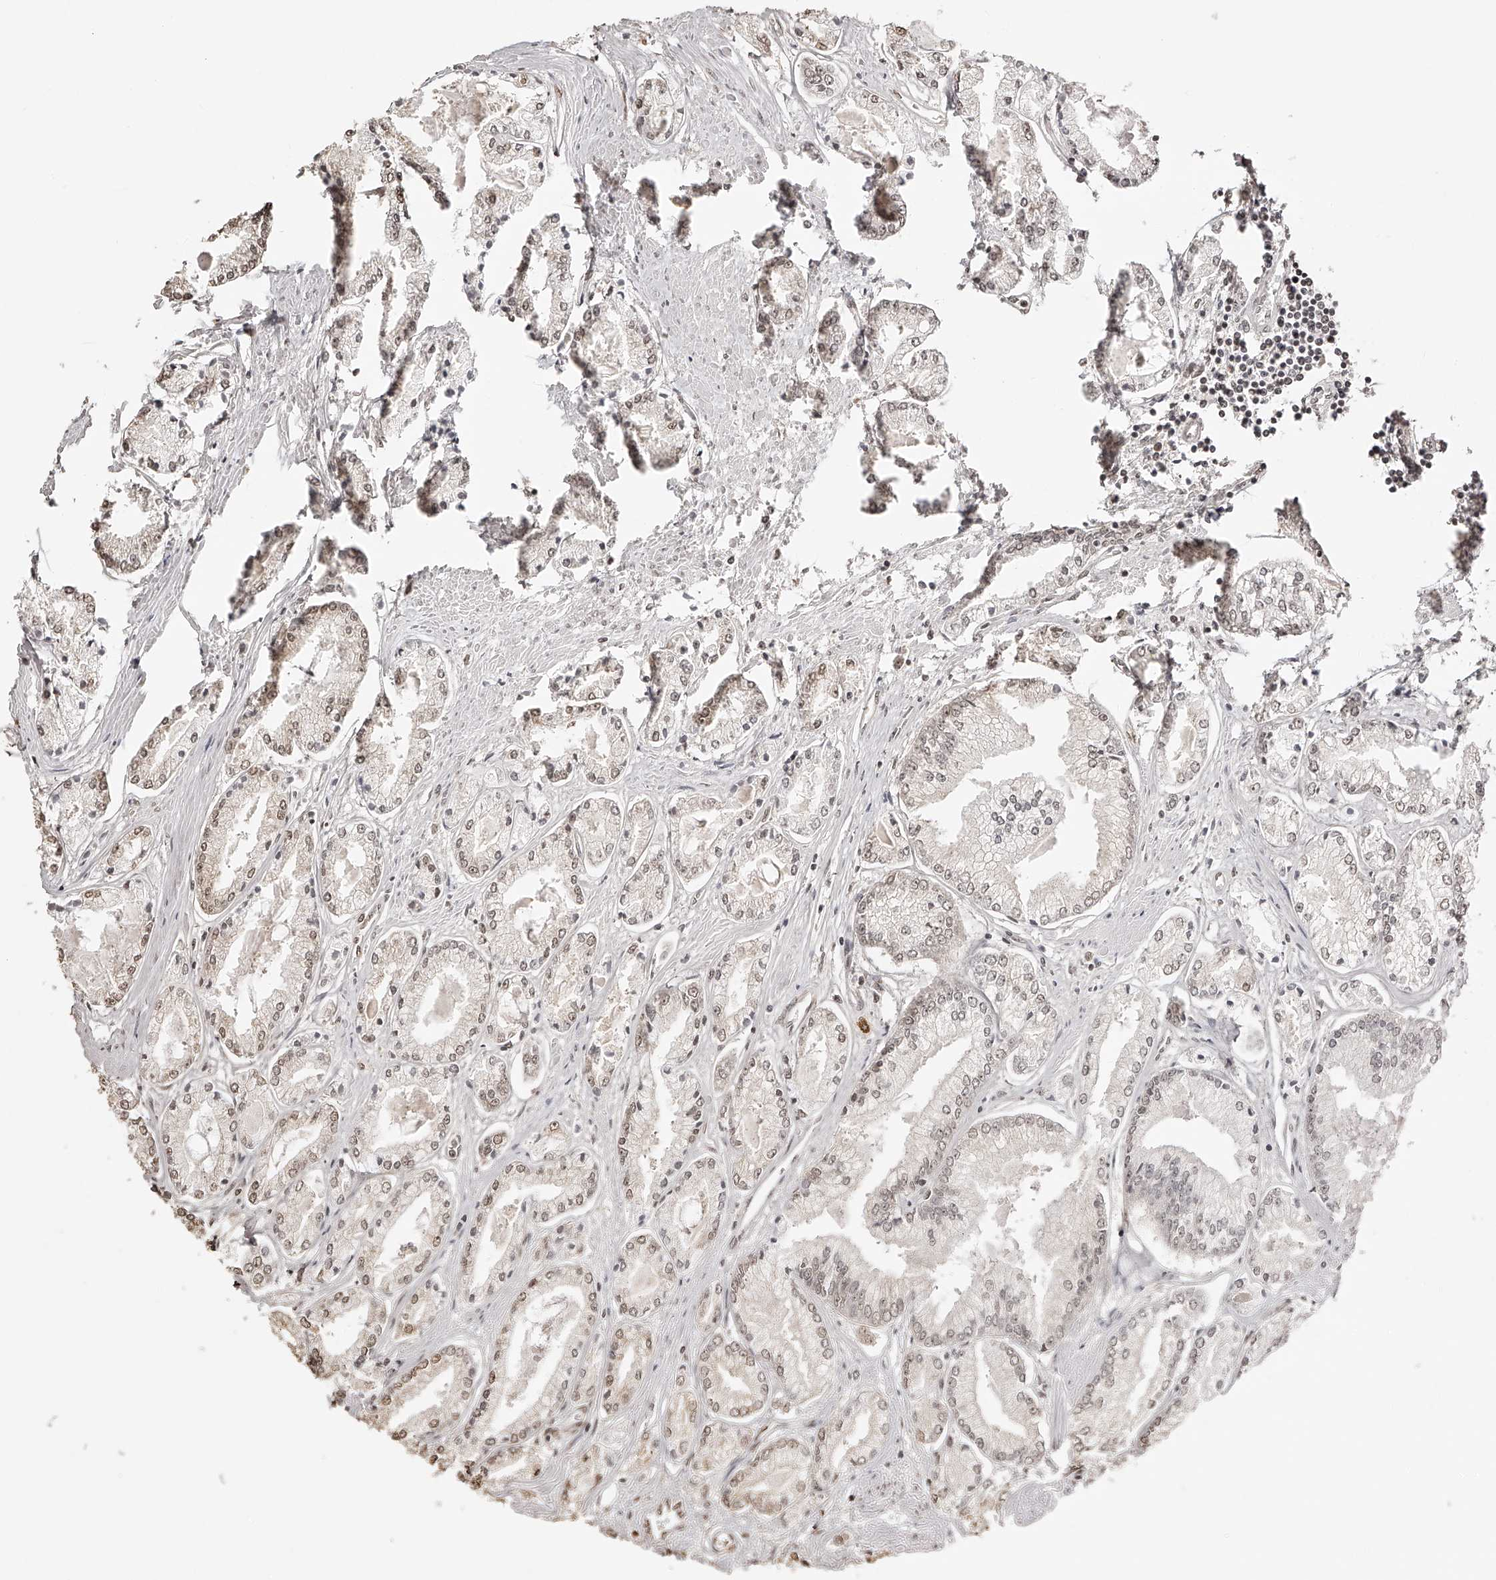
{"staining": {"intensity": "weak", "quantity": ">75%", "location": "nuclear"}, "tissue": "prostate cancer", "cell_type": "Tumor cells", "image_type": "cancer", "snomed": [{"axis": "morphology", "description": "Adenocarcinoma, Low grade"}, {"axis": "topography", "description": "Prostate"}], "caption": "High-power microscopy captured an IHC histopathology image of prostate adenocarcinoma (low-grade), revealing weak nuclear positivity in approximately >75% of tumor cells.", "gene": "ZNF503", "patient": {"sex": "male", "age": 52}}